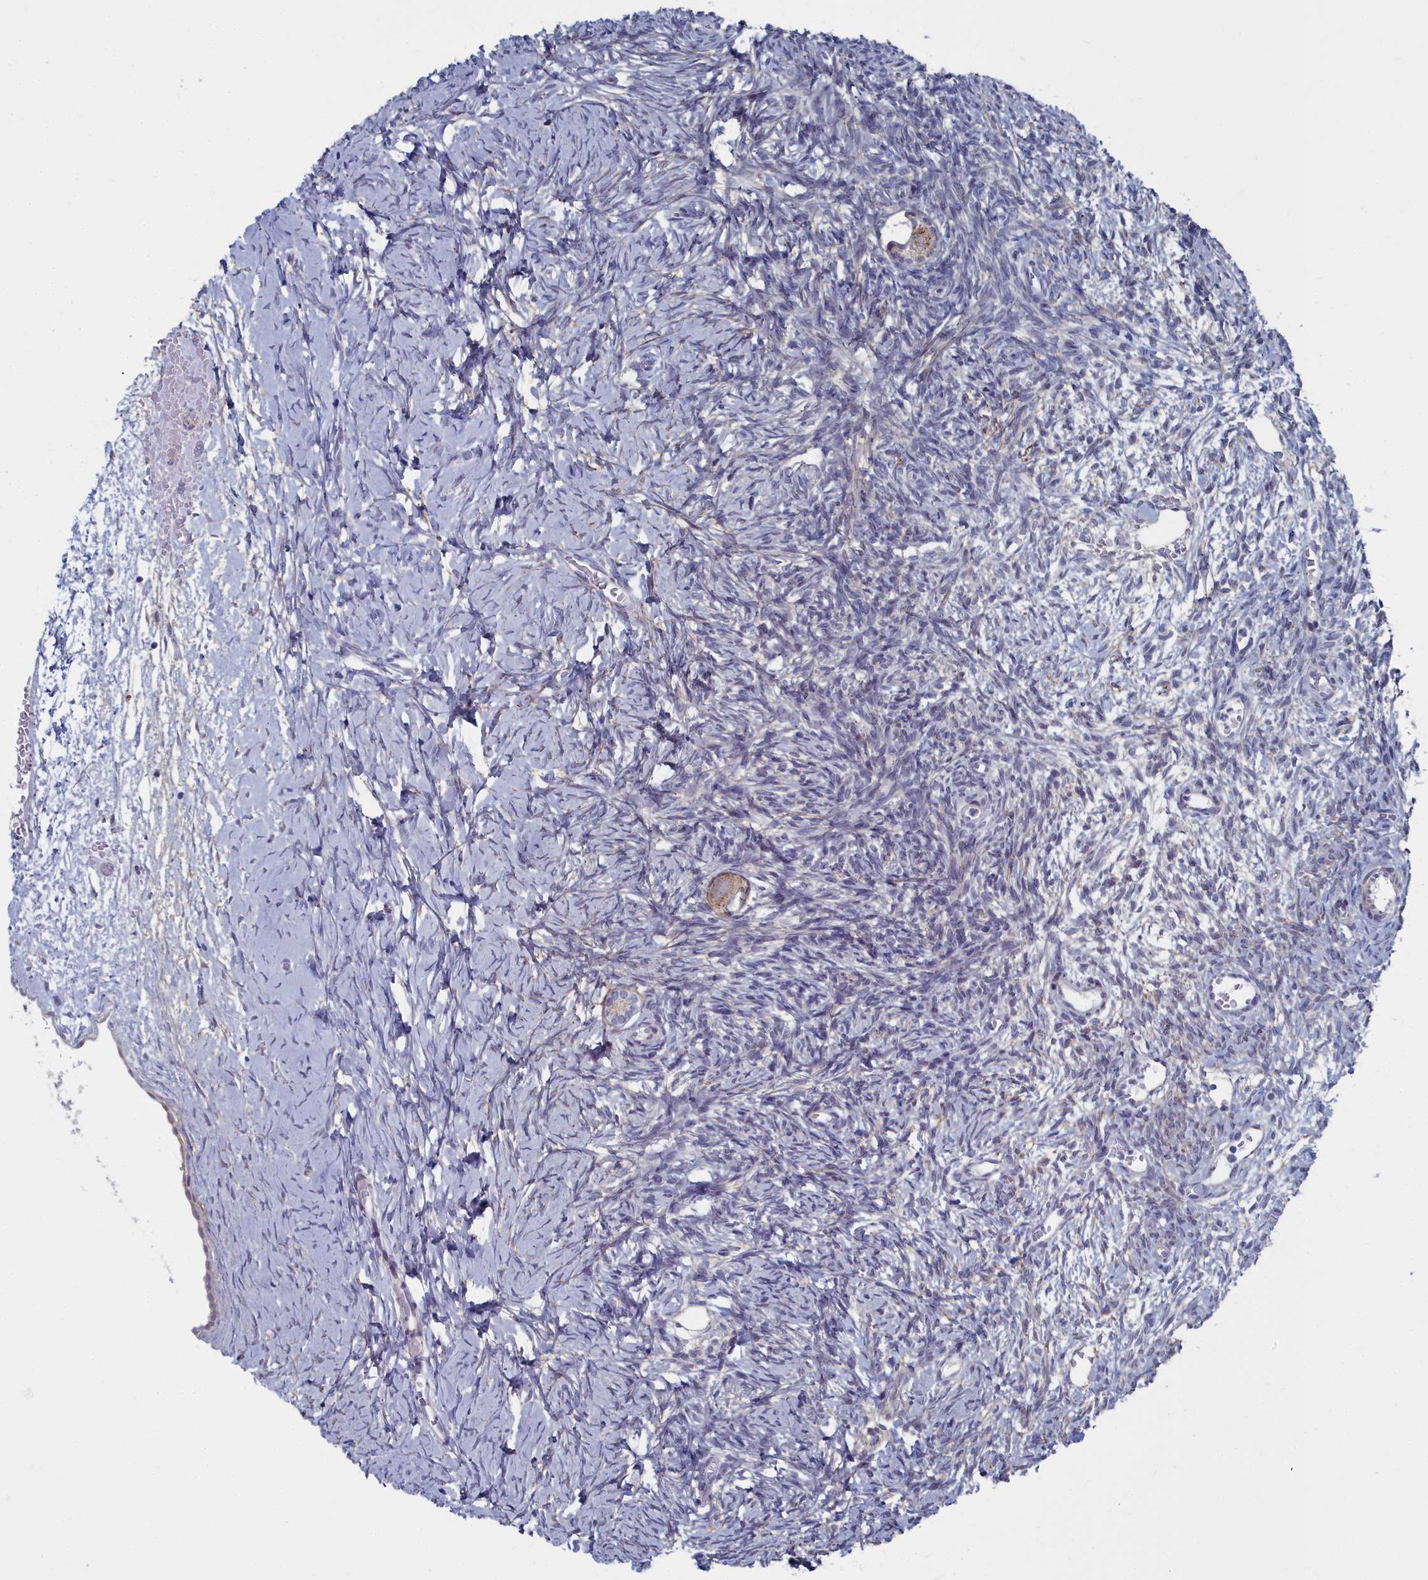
{"staining": {"intensity": "moderate", "quantity": ">75%", "location": "cytoplasmic/membranous"}, "tissue": "ovary", "cell_type": "Follicle cells", "image_type": "normal", "snomed": [{"axis": "morphology", "description": "Normal tissue, NOS"}, {"axis": "topography", "description": "Ovary"}], "caption": "Immunohistochemical staining of benign ovary displays >75% levels of moderate cytoplasmic/membranous protein staining in about >75% of follicle cells.", "gene": "SHISAL2A", "patient": {"sex": "female", "age": 39}}